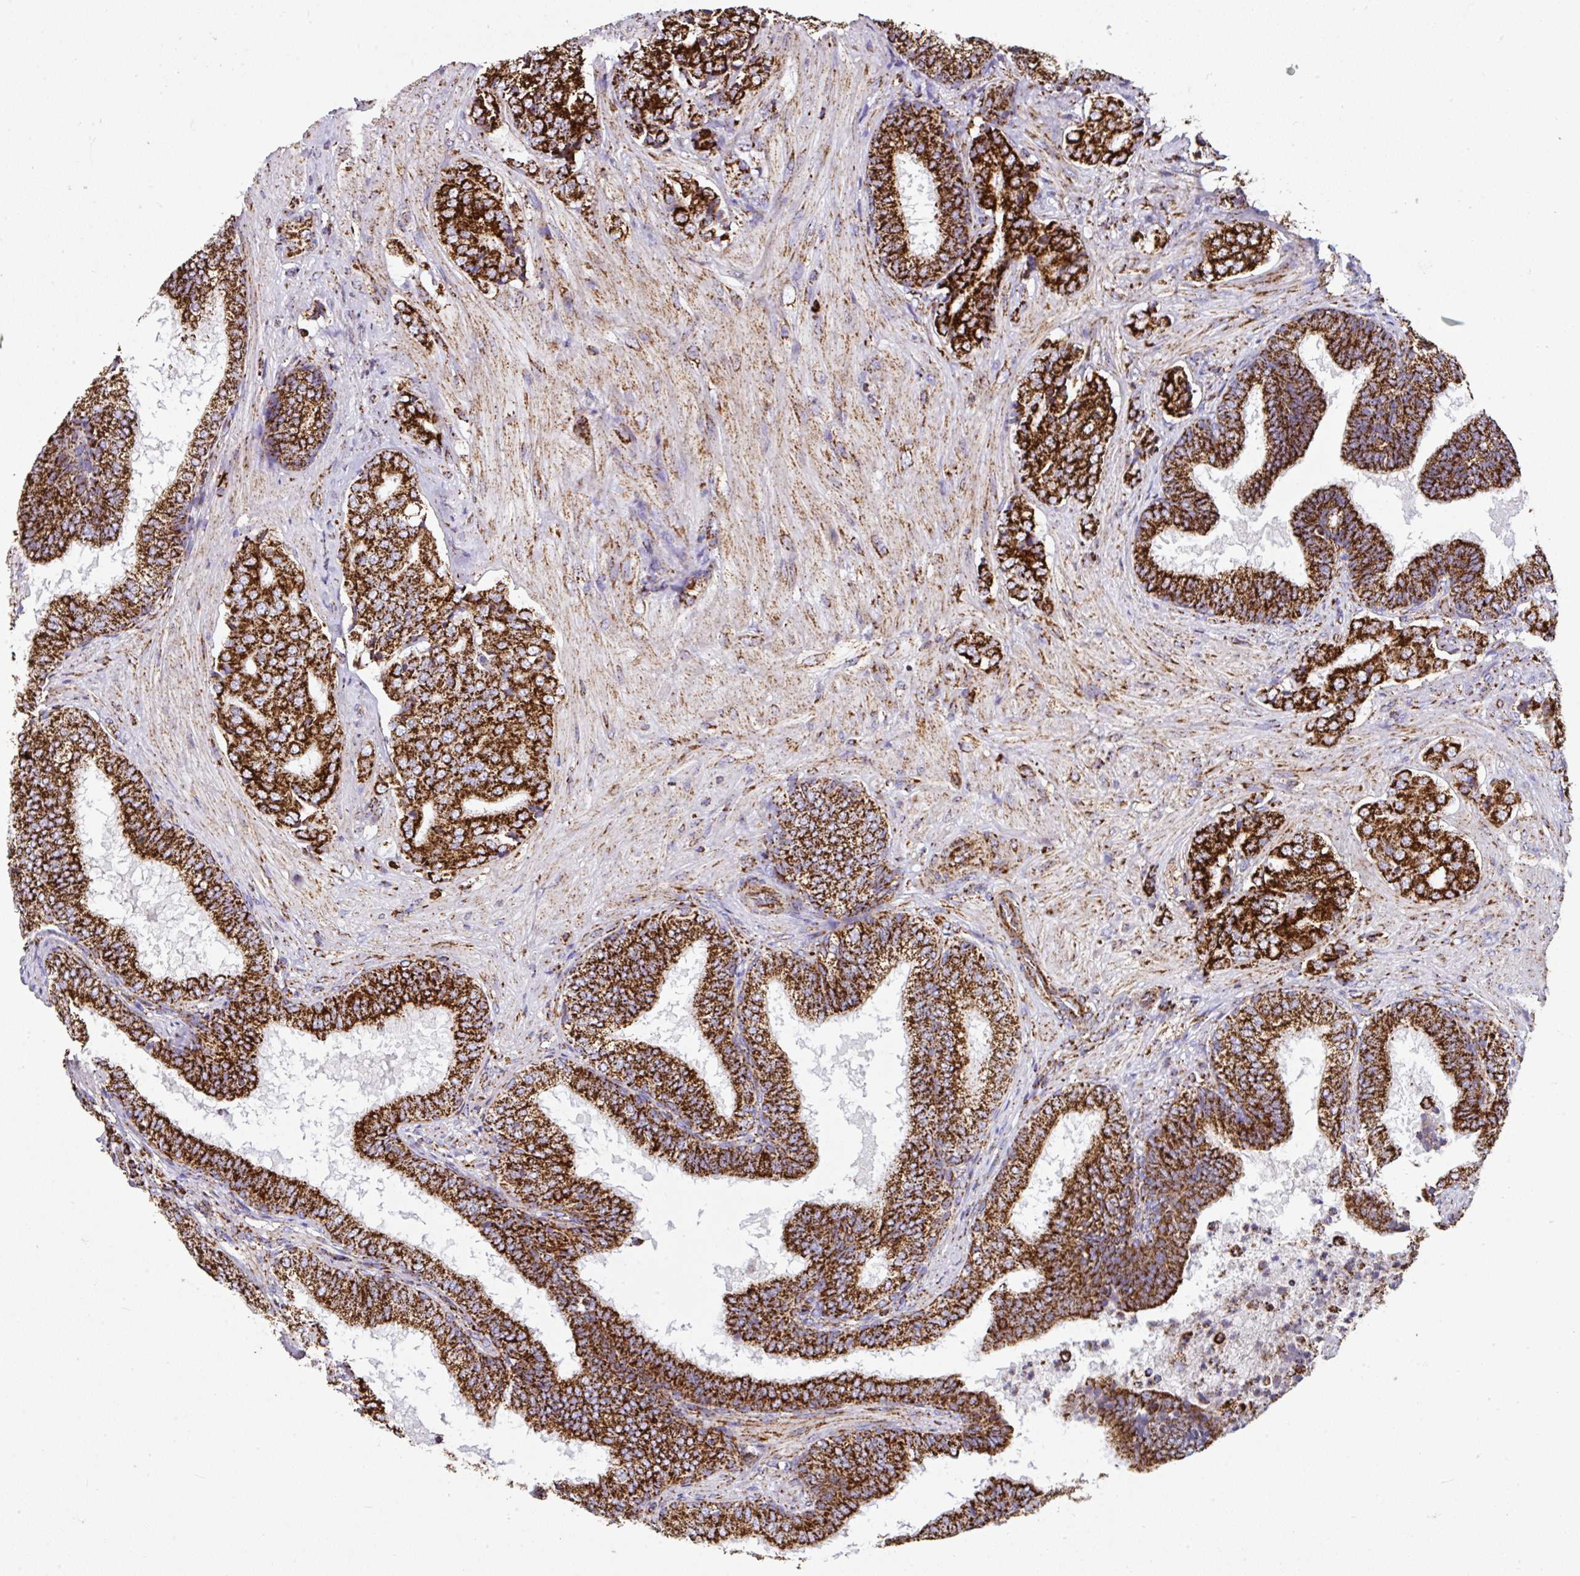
{"staining": {"intensity": "strong", "quantity": ">75%", "location": "cytoplasmic/membranous"}, "tissue": "prostate cancer", "cell_type": "Tumor cells", "image_type": "cancer", "snomed": [{"axis": "morphology", "description": "Adenocarcinoma, High grade"}, {"axis": "topography", "description": "Prostate"}], "caption": "Prostate cancer was stained to show a protein in brown. There is high levels of strong cytoplasmic/membranous expression in approximately >75% of tumor cells.", "gene": "ANKRD33B", "patient": {"sex": "male", "age": 62}}